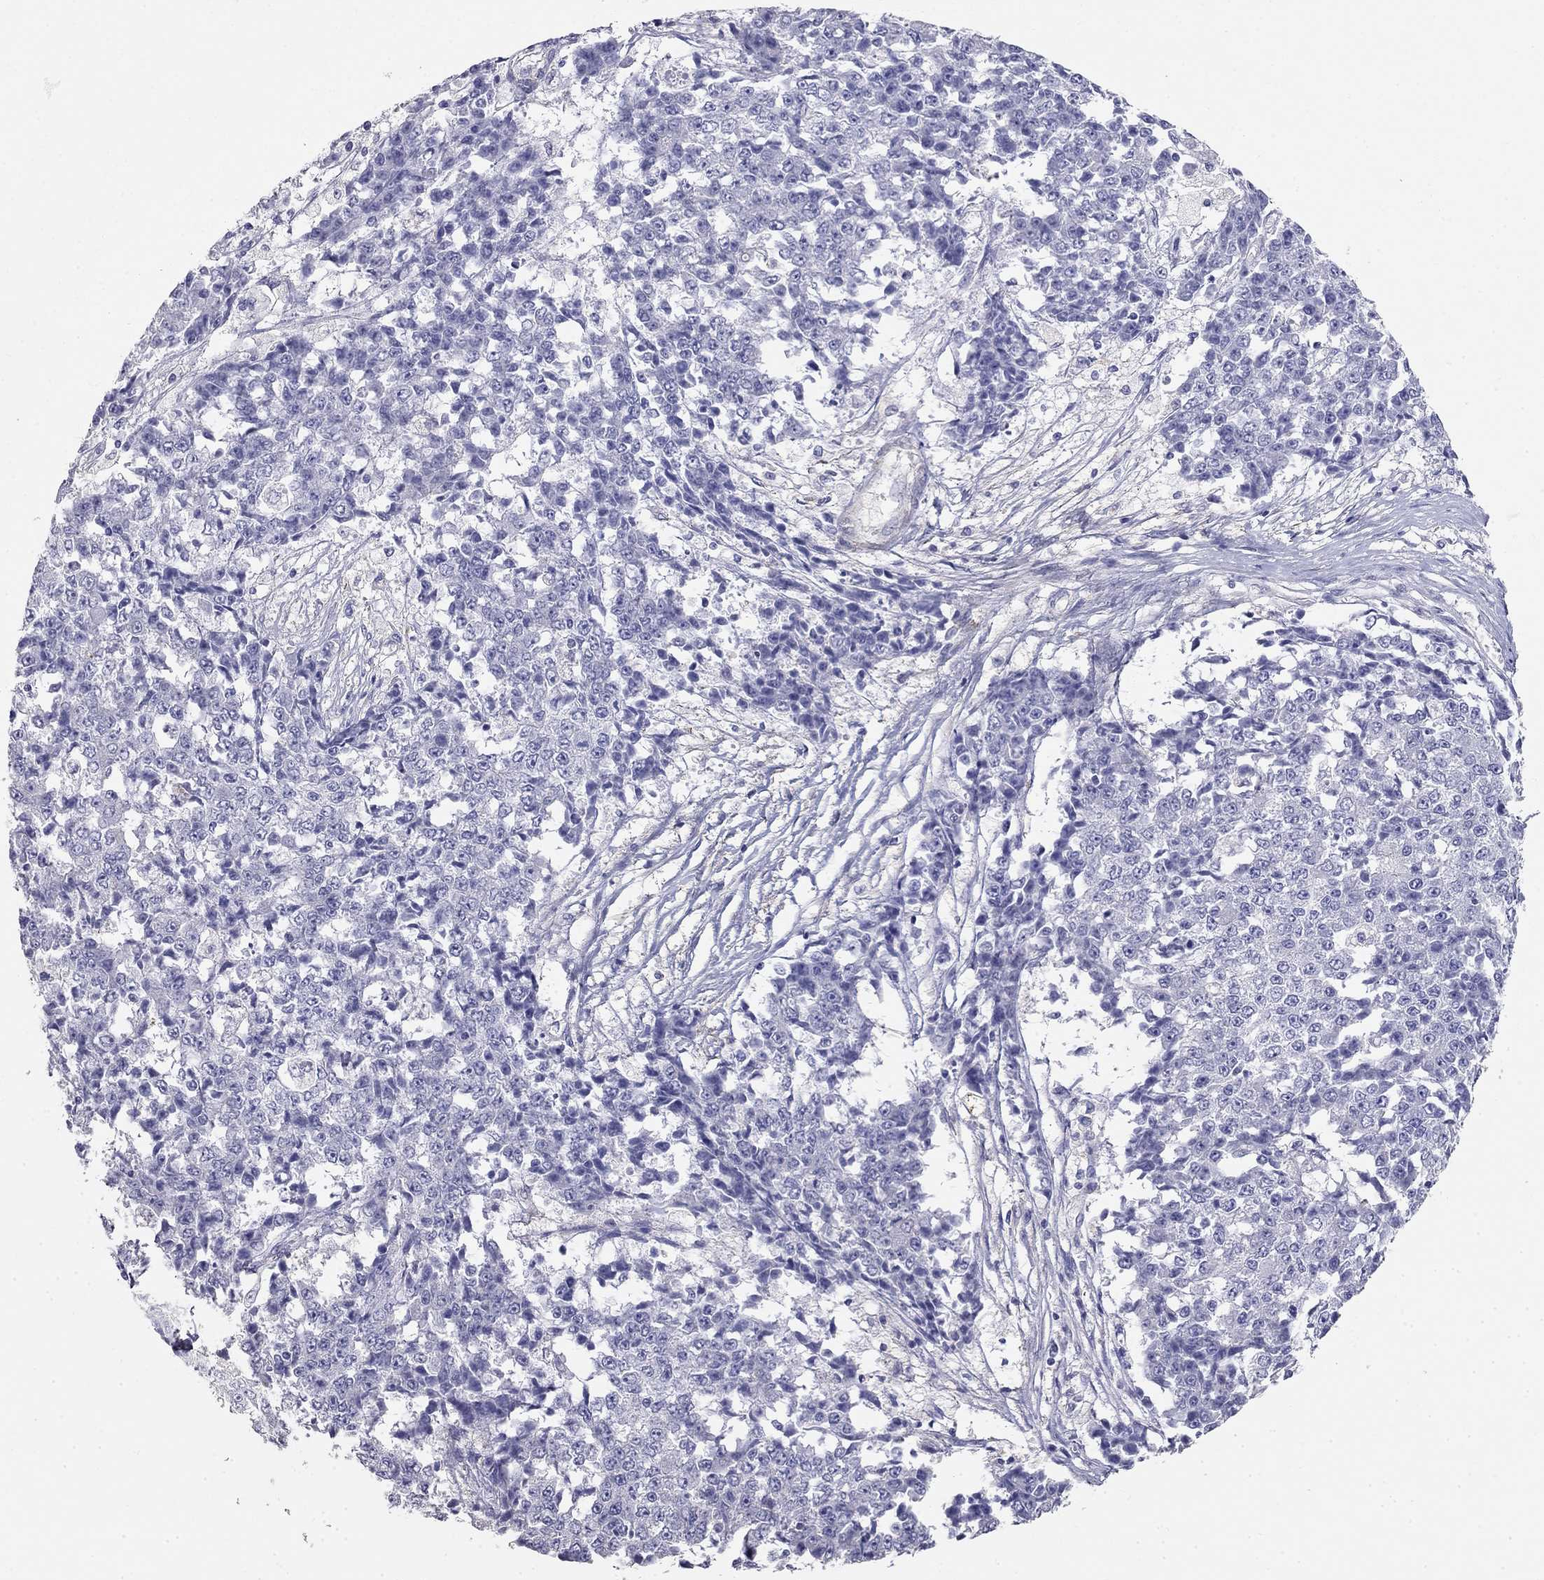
{"staining": {"intensity": "negative", "quantity": "none", "location": "none"}, "tissue": "ovarian cancer", "cell_type": "Tumor cells", "image_type": "cancer", "snomed": [{"axis": "morphology", "description": "Carcinoma, endometroid"}, {"axis": "topography", "description": "Ovary"}], "caption": "Image shows no significant protein expression in tumor cells of endometroid carcinoma (ovarian). (DAB (3,3'-diaminobenzidine) immunohistochemistry with hematoxylin counter stain).", "gene": "LY6H", "patient": {"sex": "female", "age": 42}}